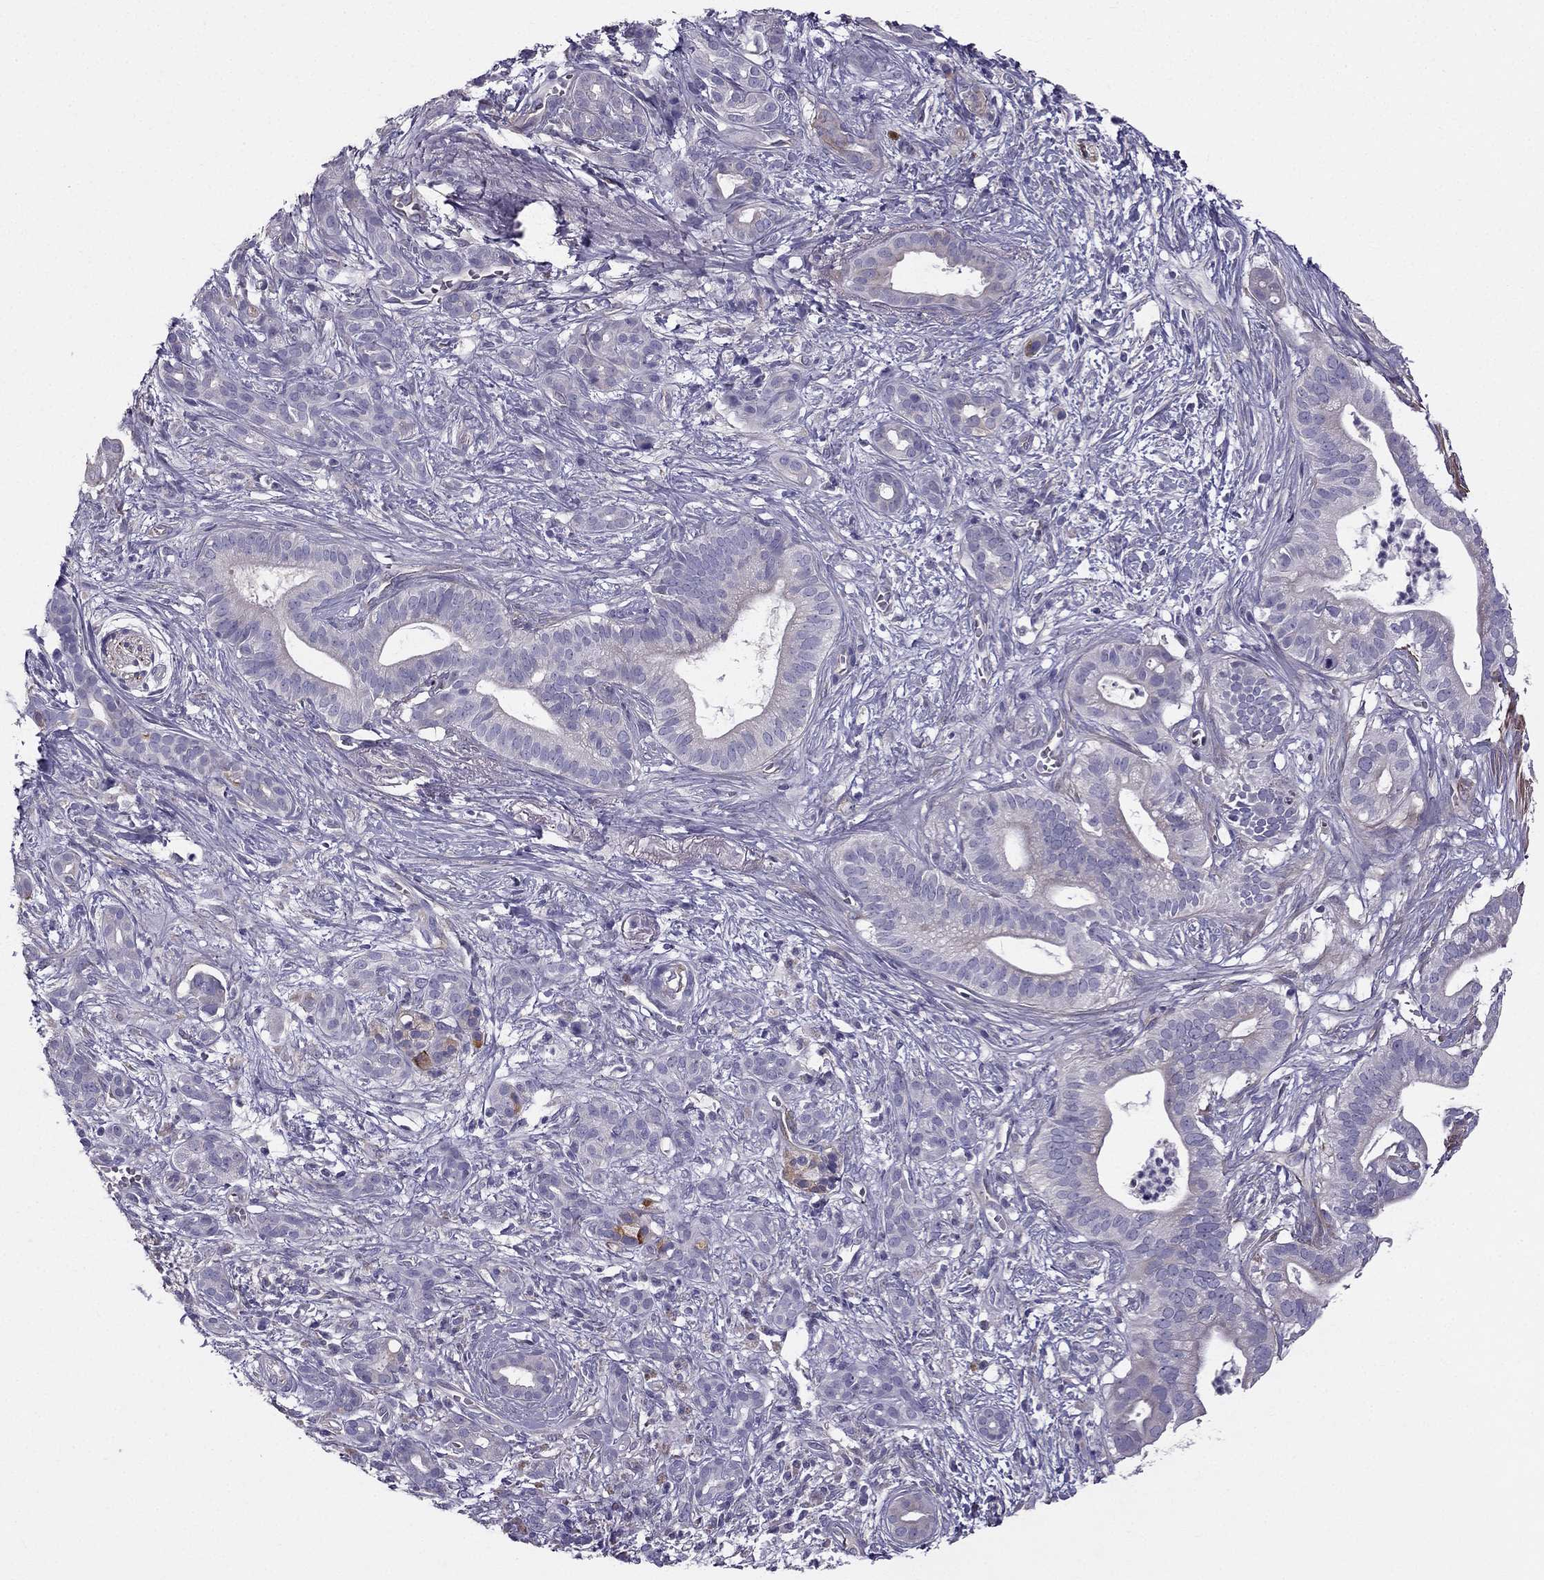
{"staining": {"intensity": "negative", "quantity": "none", "location": "none"}, "tissue": "pancreatic cancer", "cell_type": "Tumor cells", "image_type": "cancer", "snomed": [{"axis": "morphology", "description": "Adenocarcinoma, NOS"}, {"axis": "topography", "description": "Pancreas"}], "caption": "High magnification brightfield microscopy of pancreatic cancer stained with DAB (brown) and counterstained with hematoxylin (blue): tumor cells show no significant expression.", "gene": "SYT5", "patient": {"sex": "male", "age": 61}}